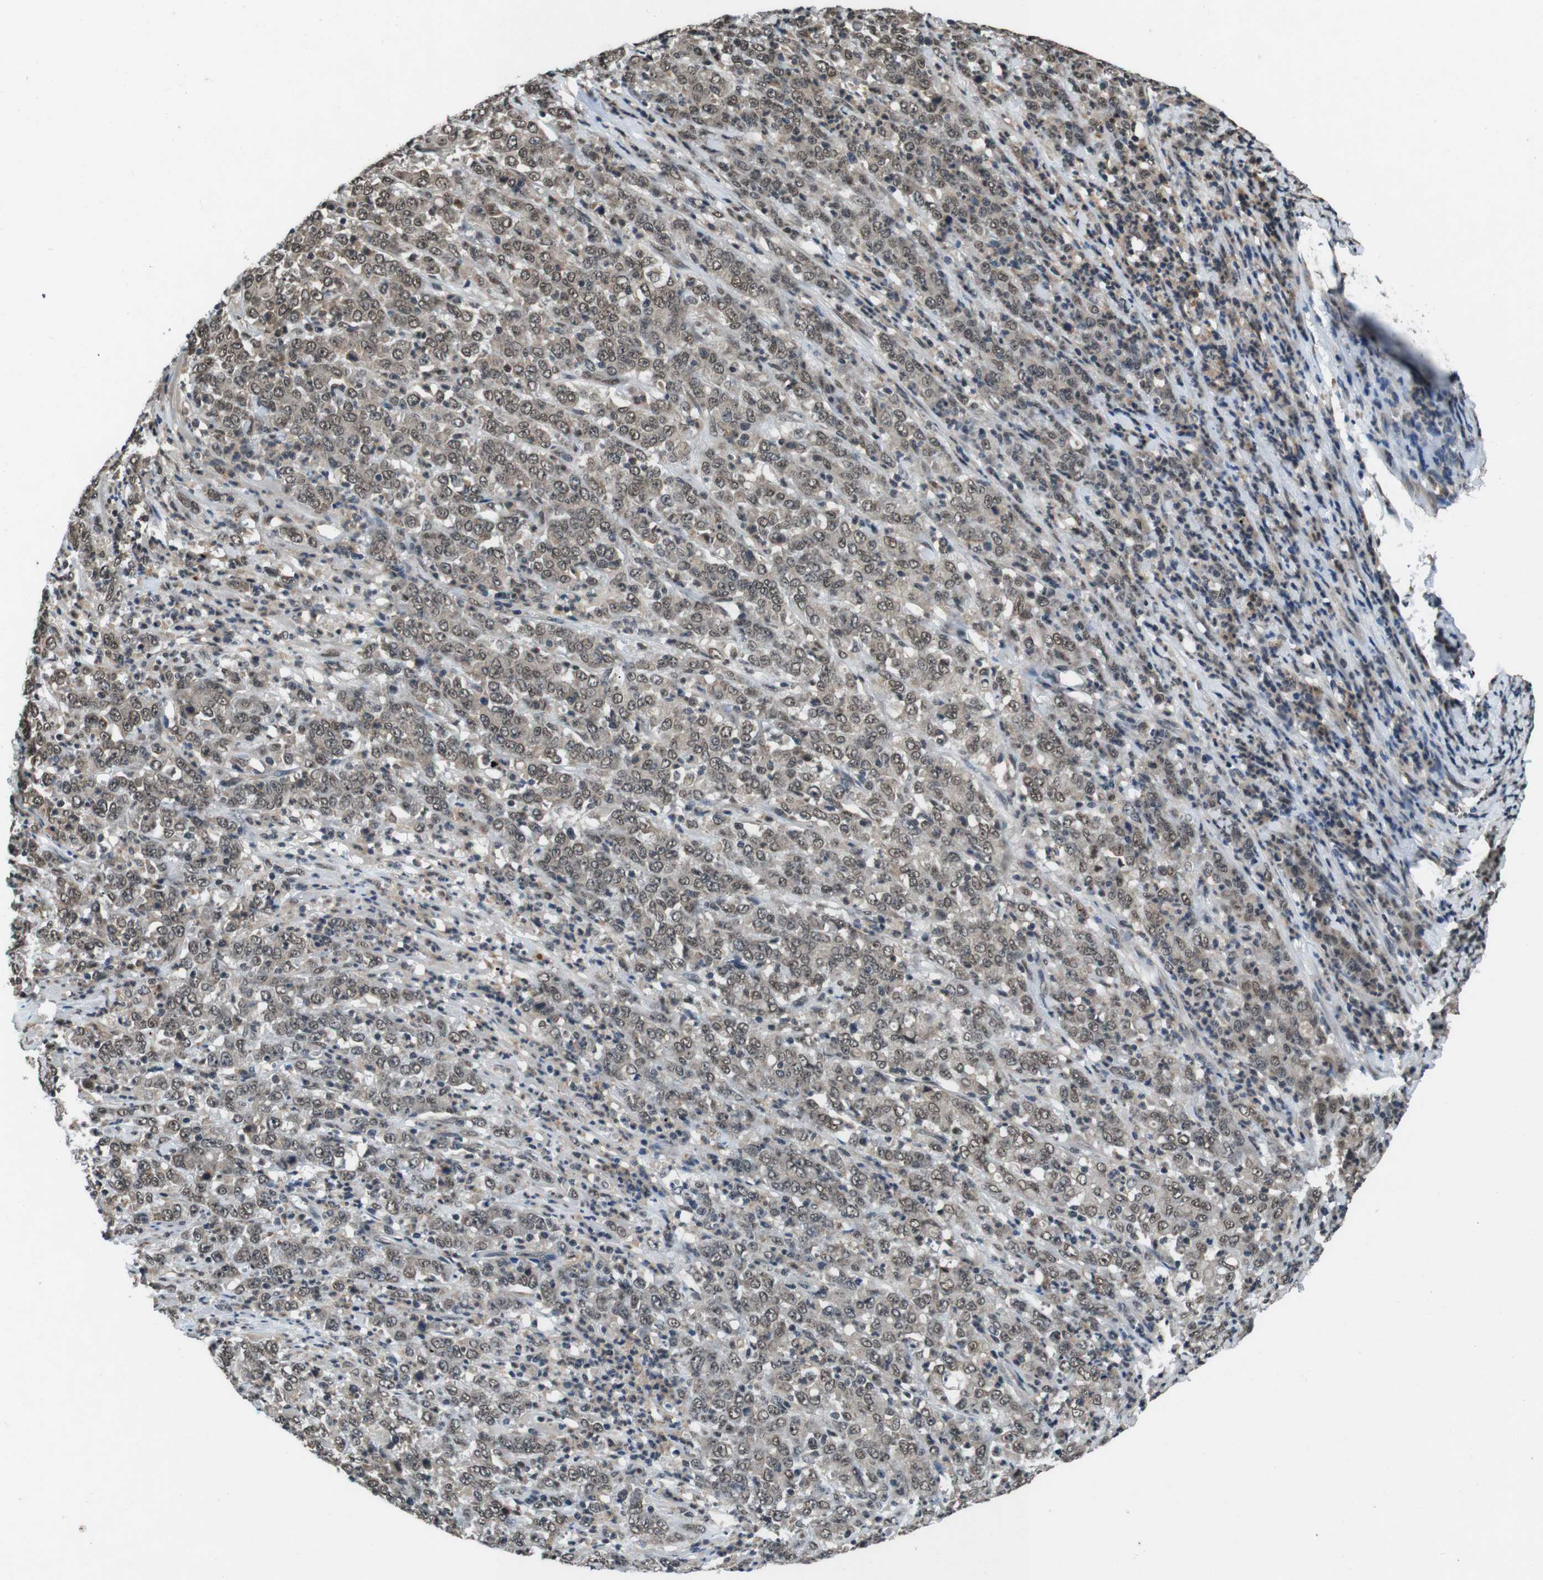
{"staining": {"intensity": "weak", "quantity": ">75%", "location": "cytoplasmic/membranous,nuclear"}, "tissue": "stomach cancer", "cell_type": "Tumor cells", "image_type": "cancer", "snomed": [{"axis": "morphology", "description": "Adenocarcinoma, NOS"}, {"axis": "topography", "description": "Stomach, lower"}], "caption": "The histopathology image exhibits a brown stain indicating the presence of a protein in the cytoplasmic/membranous and nuclear of tumor cells in stomach adenocarcinoma.", "gene": "NR4A2", "patient": {"sex": "female", "age": 71}}